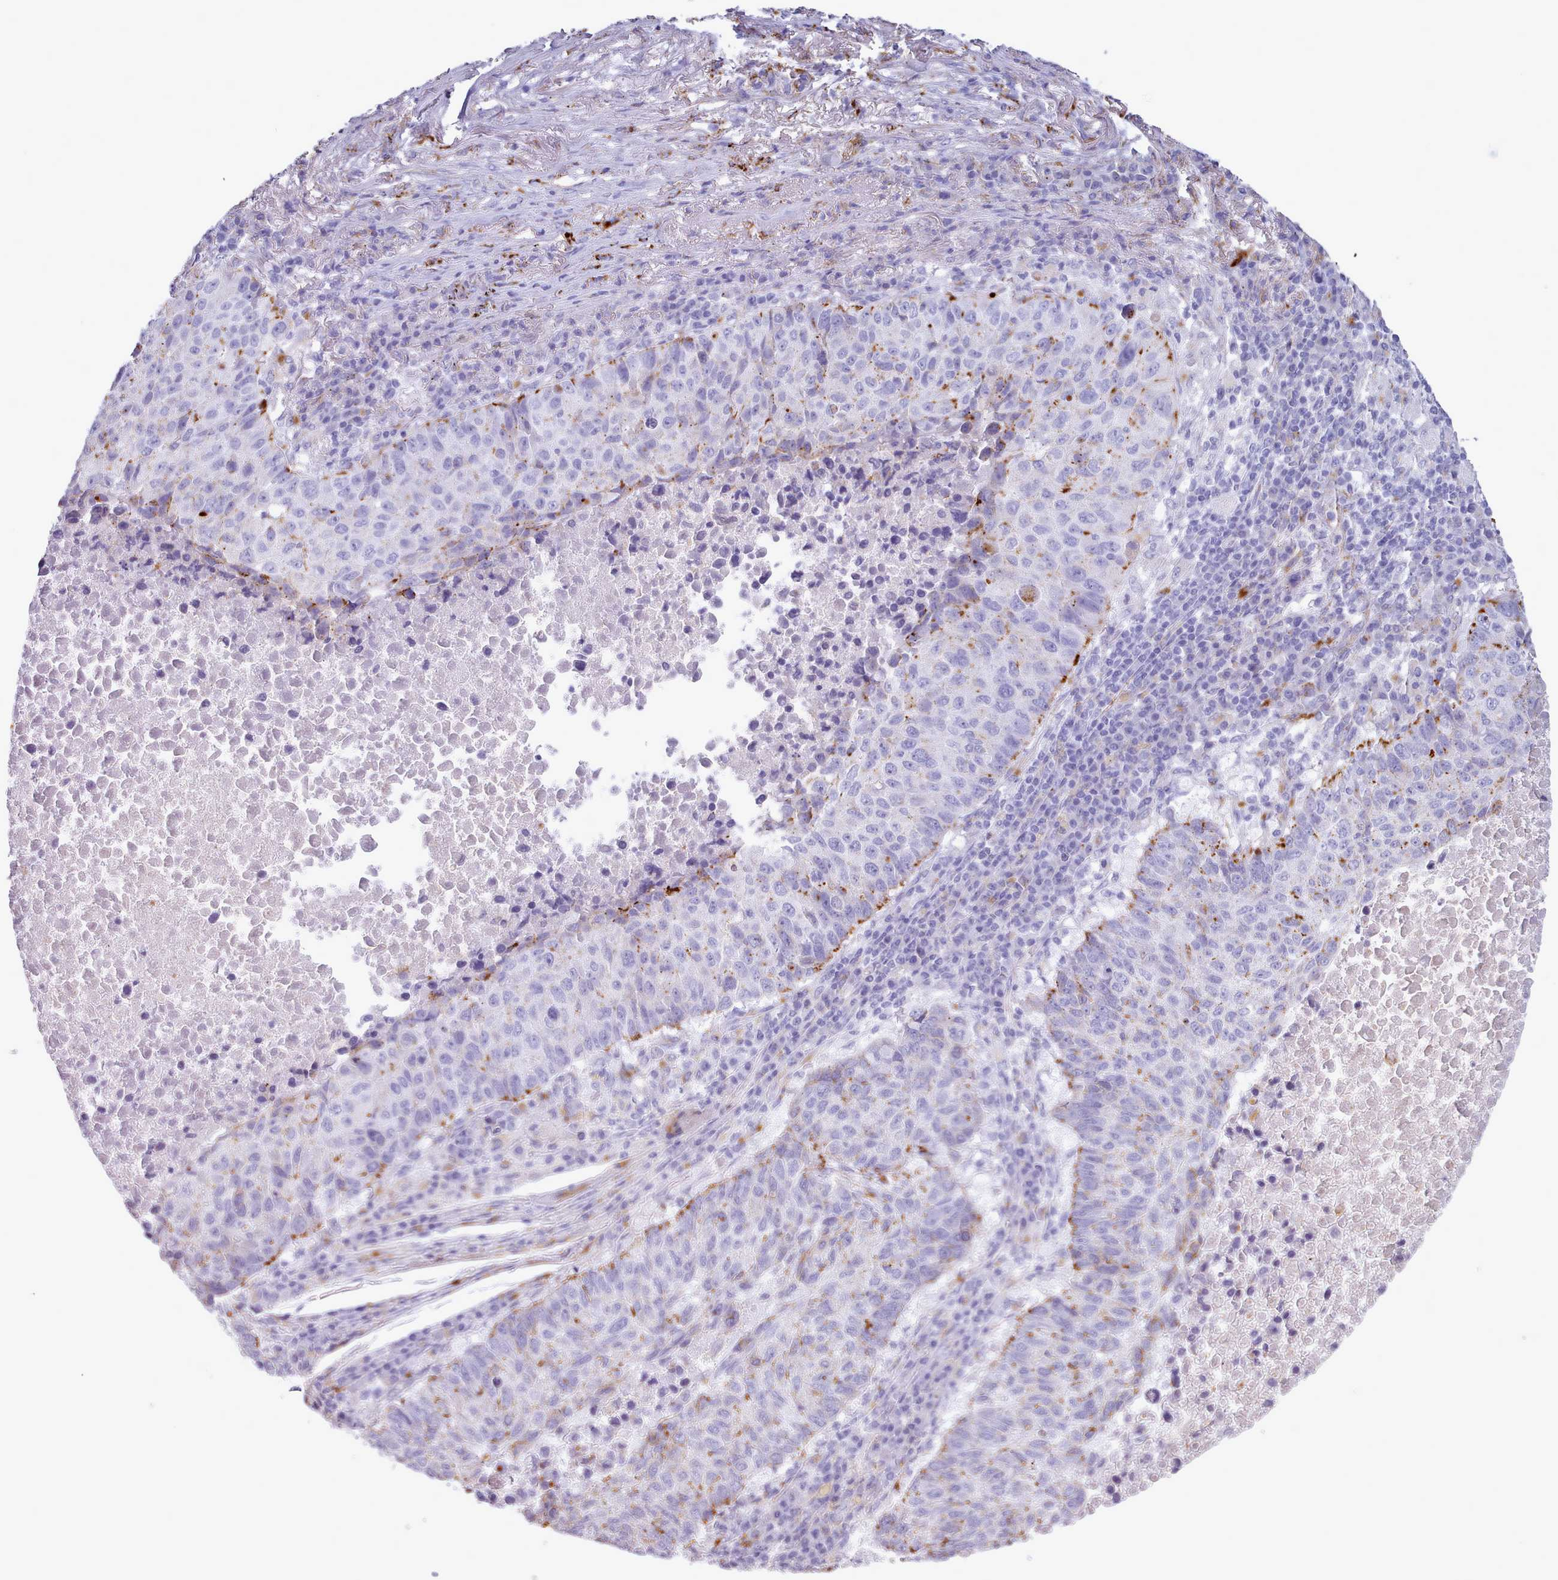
{"staining": {"intensity": "strong", "quantity": "<25%", "location": "cytoplasmic/membranous"}, "tissue": "lung cancer", "cell_type": "Tumor cells", "image_type": "cancer", "snomed": [{"axis": "morphology", "description": "Squamous cell carcinoma, NOS"}, {"axis": "topography", "description": "Lung"}], "caption": "Lung cancer (squamous cell carcinoma) stained for a protein exhibits strong cytoplasmic/membranous positivity in tumor cells.", "gene": "GAA", "patient": {"sex": "male", "age": 73}}